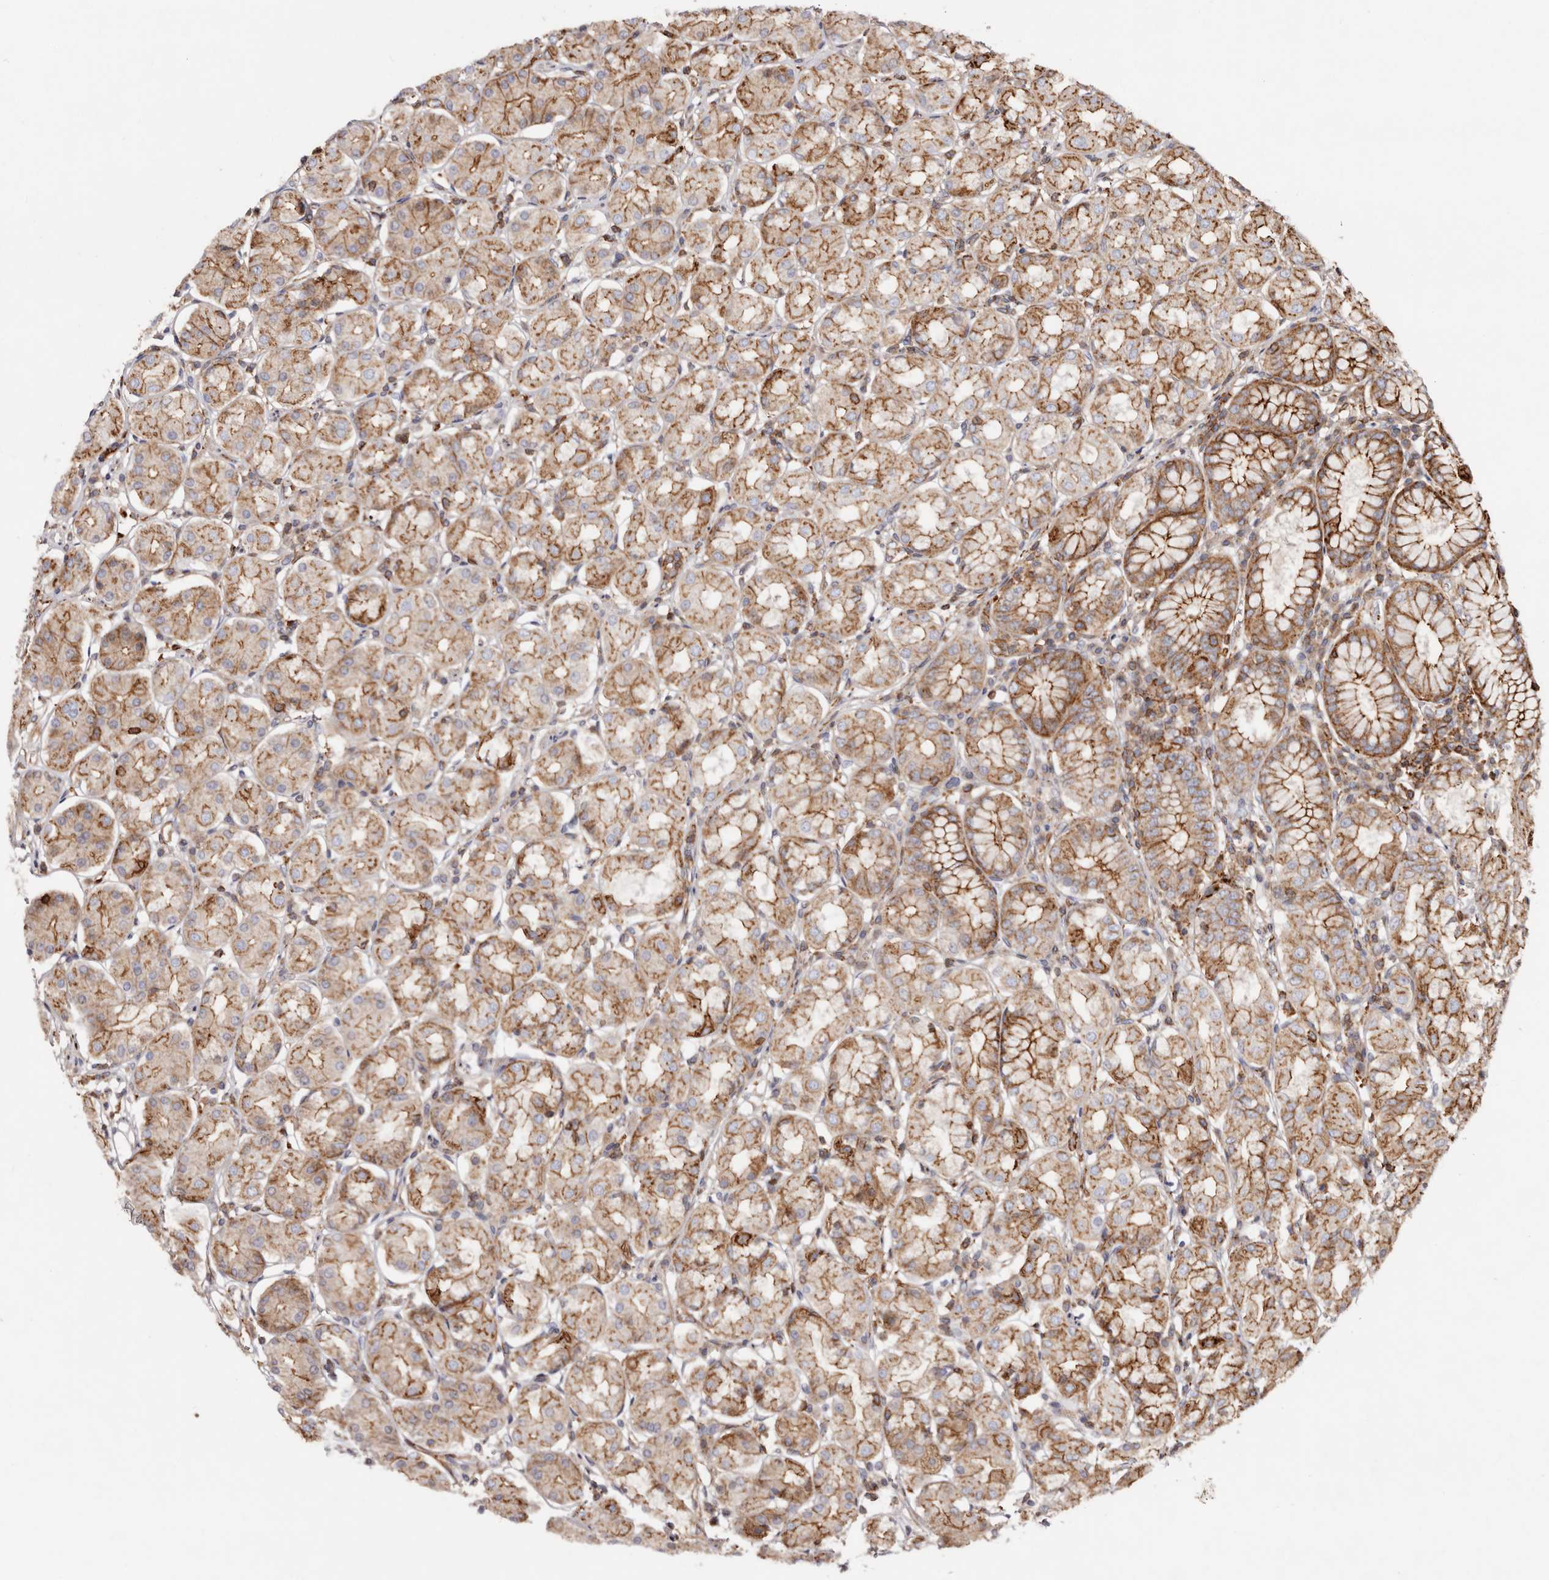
{"staining": {"intensity": "moderate", "quantity": ">75%", "location": "cytoplasmic/membranous"}, "tissue": "stomach", "cell_type": "Glandular cells", "image_type": "normal", "snomed": [{"axis": "morphology", "description": "Normal tissue, NOS"}, {"axis": "topography", "description": "Stomach"}, {"axis": "topography", "description": "Stomach, lower"}], "caption": "This micrograph demonstrates normal stomach stained with immunohistochemistry (IHC) to label a protein in brown. The cytoplasmic/membranous of glandular cells show moderate positivity for the protein. Nuclei are counter-stained blue.", "gene": "PTPN22", "patient": {"sex": "female", "age": 56}}